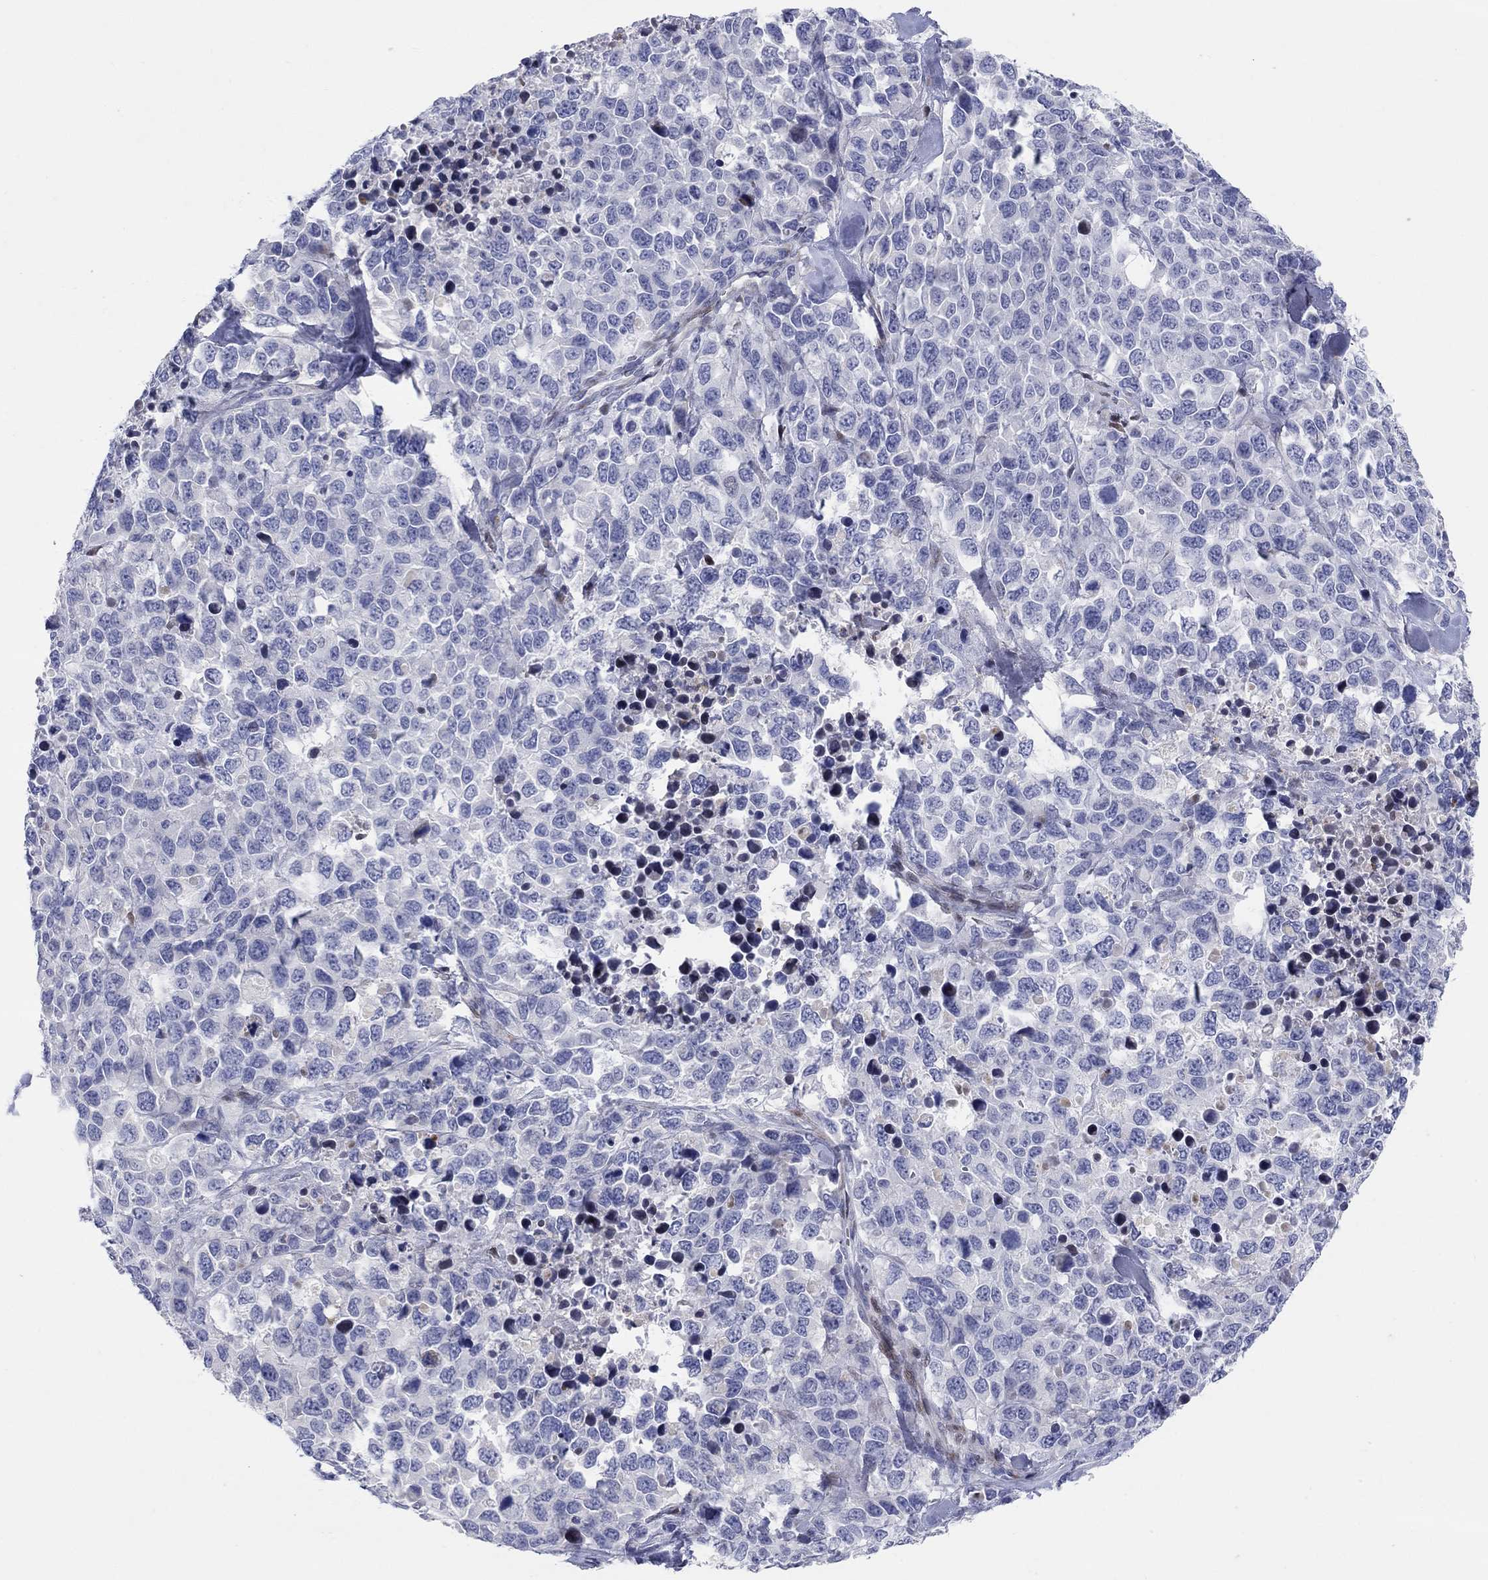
{"staining": {"intensity": "negative", "quantity": "none", "location": "none"}, "tissue": "melanoma", "cell_type": "Tumor cells", "image_type": "cancer", "snomed": [{"axis": "morphology", "description": "Malignant melanoma, Metastatic site"}, {"axis": "topography", "description": "Skin"}], "caption": "Tumor cells are negative for brown protein staining in melanoma.", "gene": "ARHGAP36", "patient": {"sex": "male", "age": 84}}